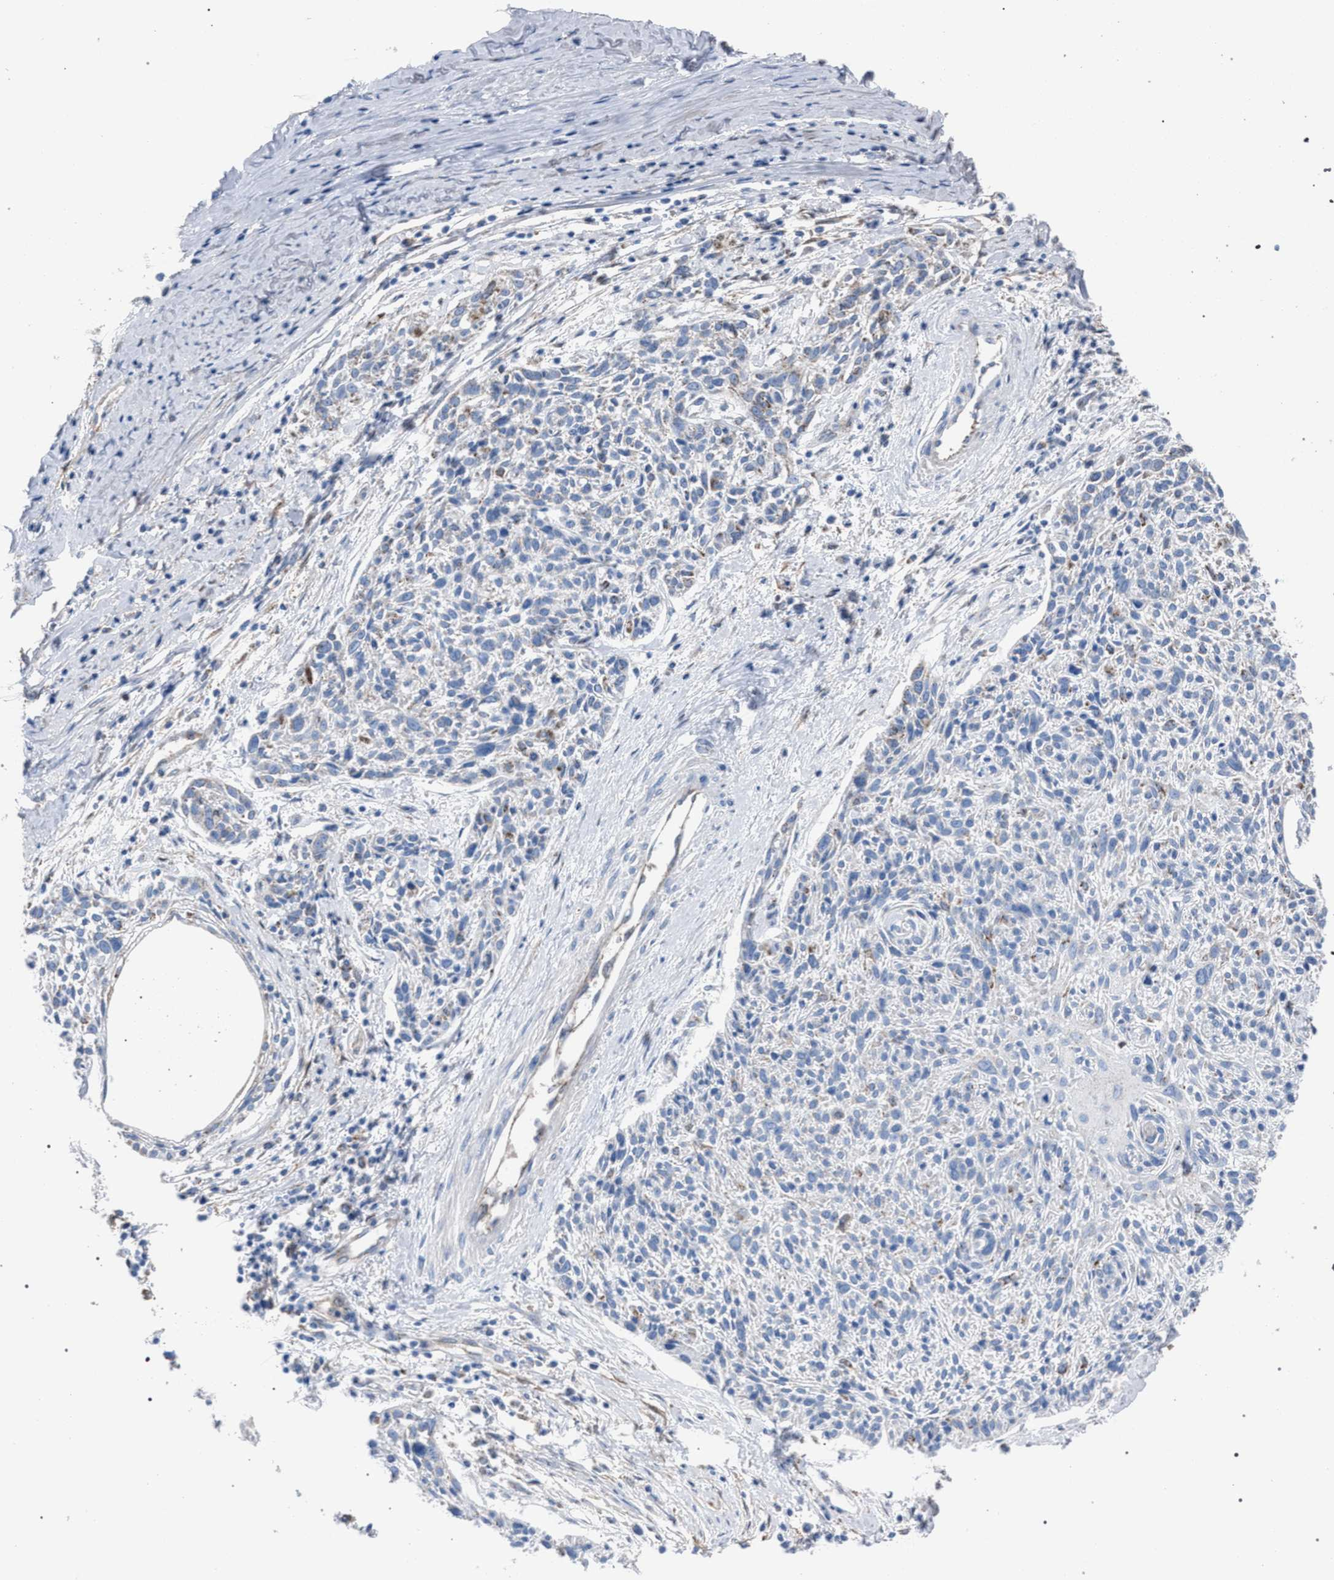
{"staining": {"intensity": "negative", "quantity": "none", "location": "none"}, "tissue": "cervical cancer", "cell_type": "Tumor cells", "image_type": "cancer", "snomed": [{"axis": "morphology", "description": "Squamous cell carcinoma, NOS"}, {"axis": "topography", "description": "Cervix"}], "caption": "This is an immunohistochemistry photomicrograph of cervical cancer. There is no staining in tumor cells.", "gene": "HSD17B4", "patient": {"sex": "female", "age": 51}}